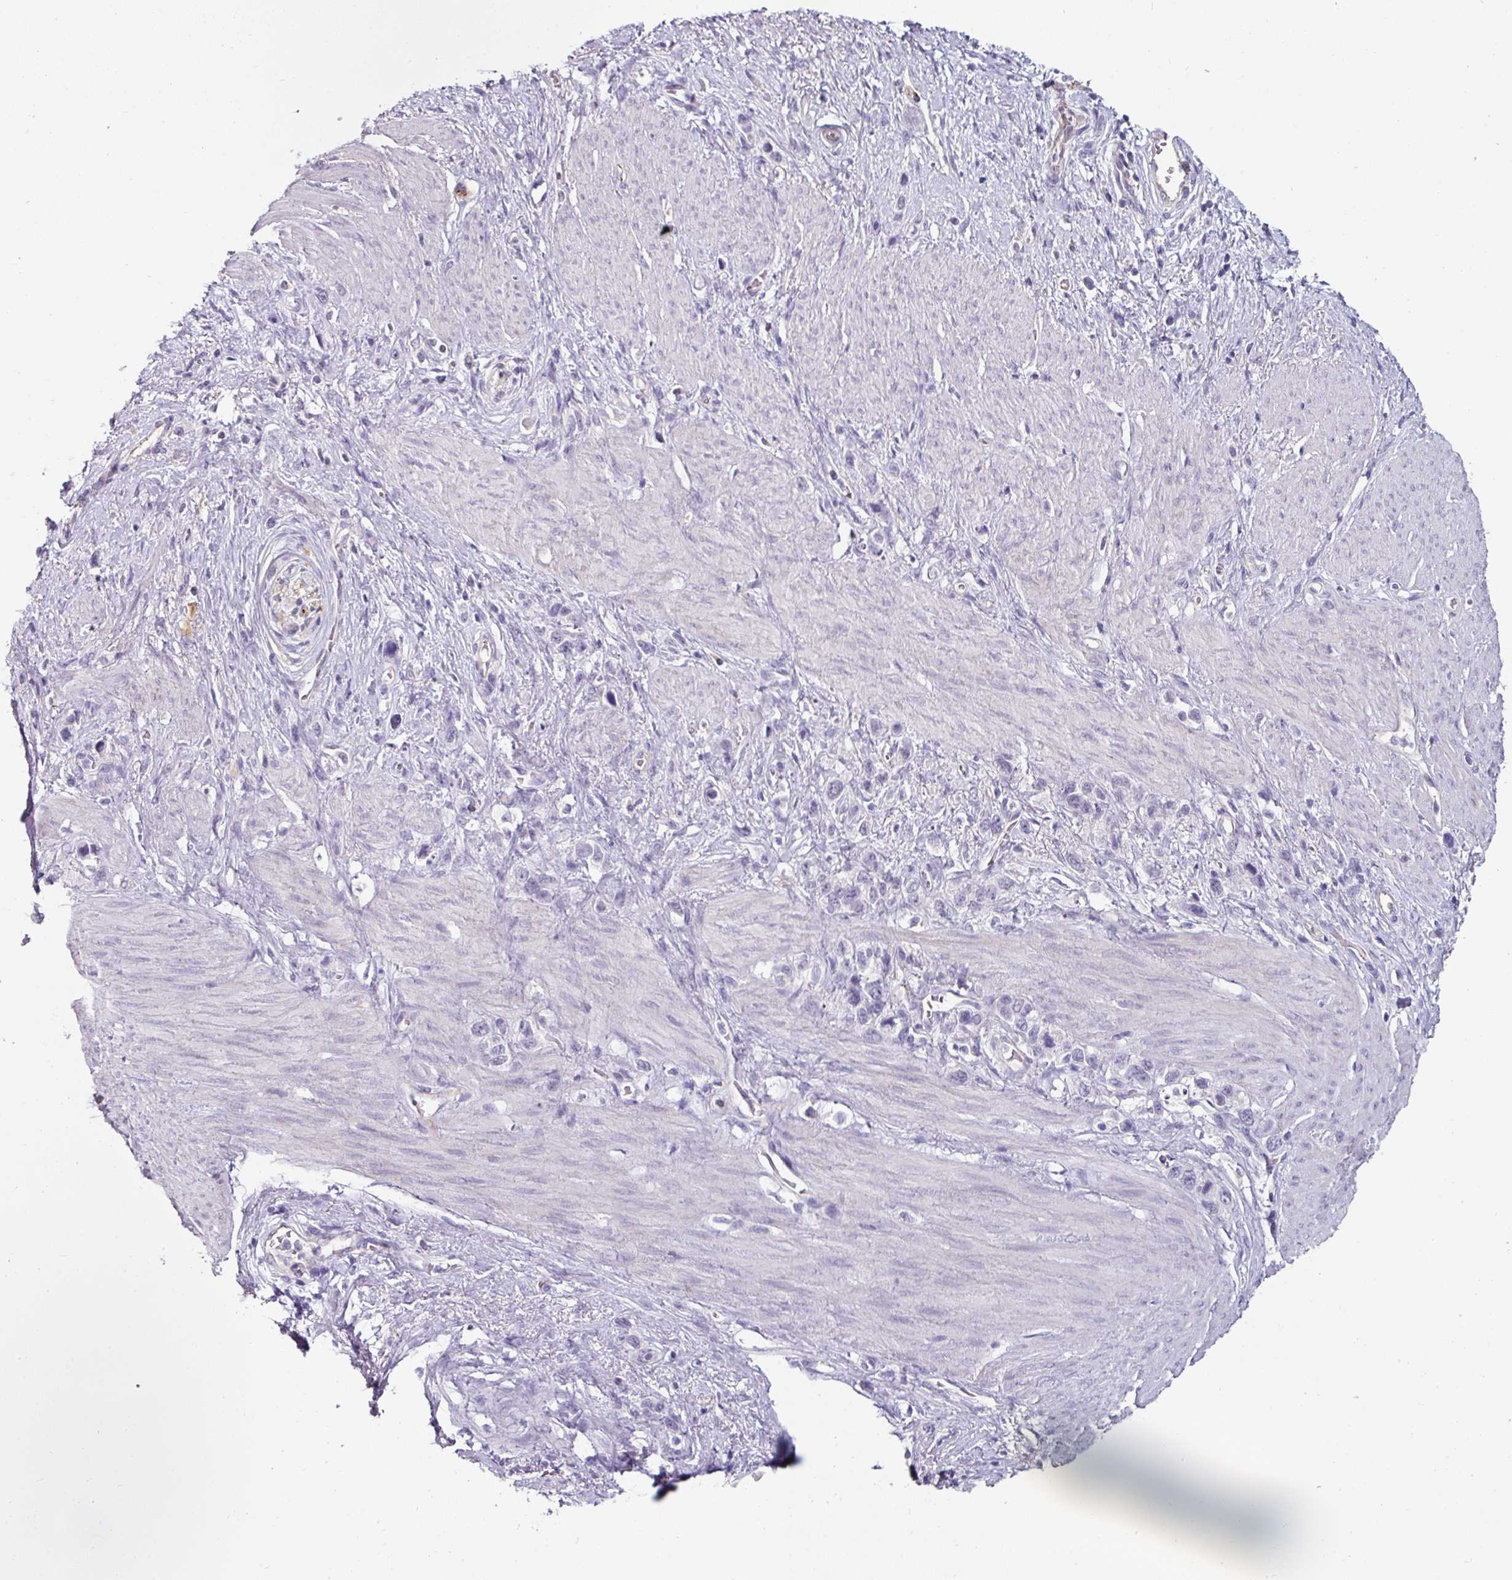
{"staining": {"intensity": "negative", "quantity": "none", "location": "none"}, "tissue": "stomach cancer", "cell_type": "Tumor cells", "image_type": "cancer", "snomed": [{"axis": "morphology", "description": "Adenocarcinoma, NOS"}, {"axis": "topography", "description": "Stomach"}], "caption": "Immunohistochemical staining of stomach adenocarcinoma displays no significant staining in tumor cells.", "gene": "EYA3", "patient": {"sex": "female", "age": 65}}